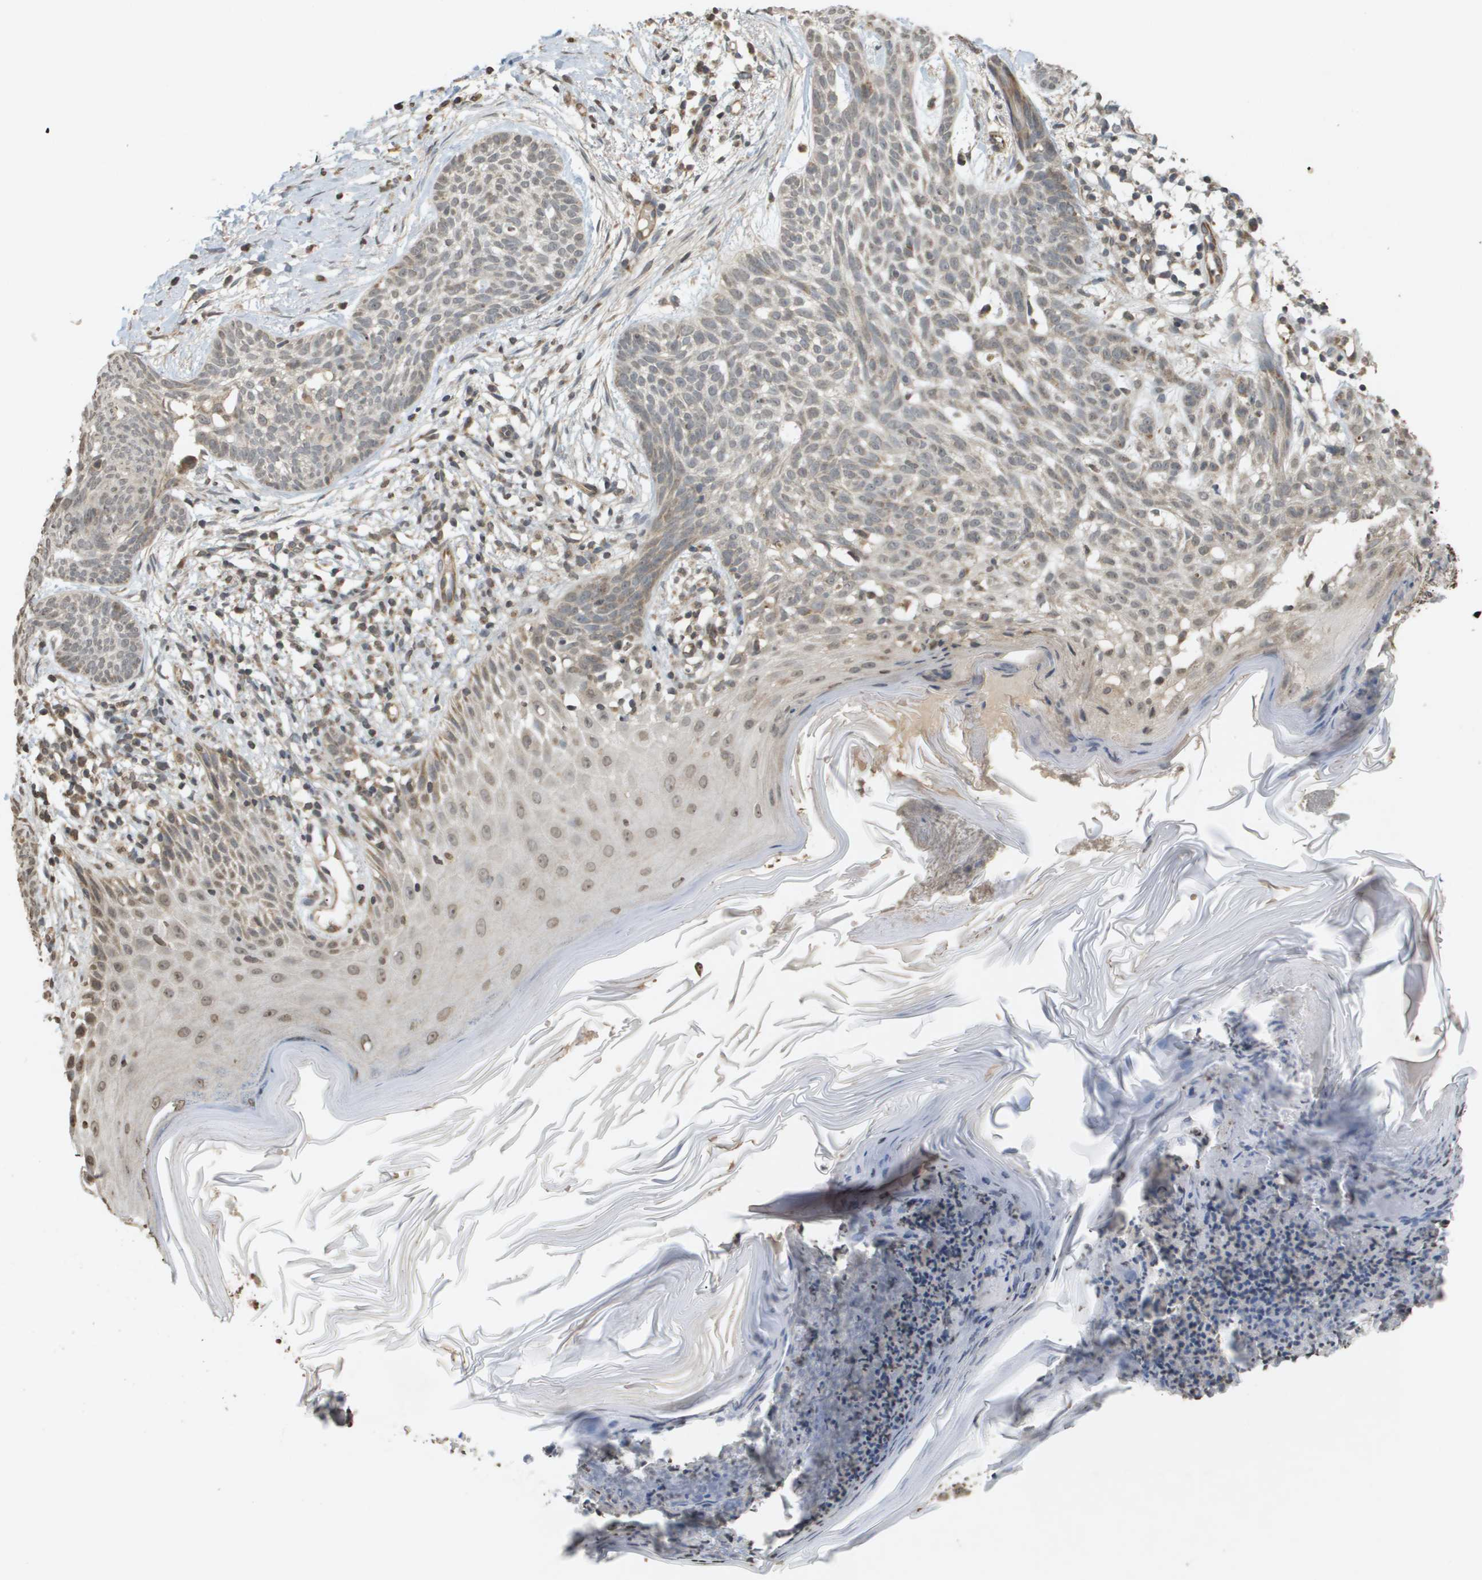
{"staining": {"intensity": "weak", "quantity": "25%-75%", "location": "cytoplasmic/membranous"}, "tissue": "skin cancer", "cell_type": "Tumor cells", "image_type": "cancer", "snomed": [{"axis": "morphology", "description": "Basal cell carcinoma"}, {"axis": "topography", "description": "Skin"}], "caption": "Immunohistochemistry (IHC) image of human skin cancer (basal cell carcinoma) stained for a protein (brown), which displays low levels of weak cytoplasmic/membranous staining in about 25%-75% of tumor cells.", "gene": "RAB21", "patient": {"sex": "female", "age": 59}}